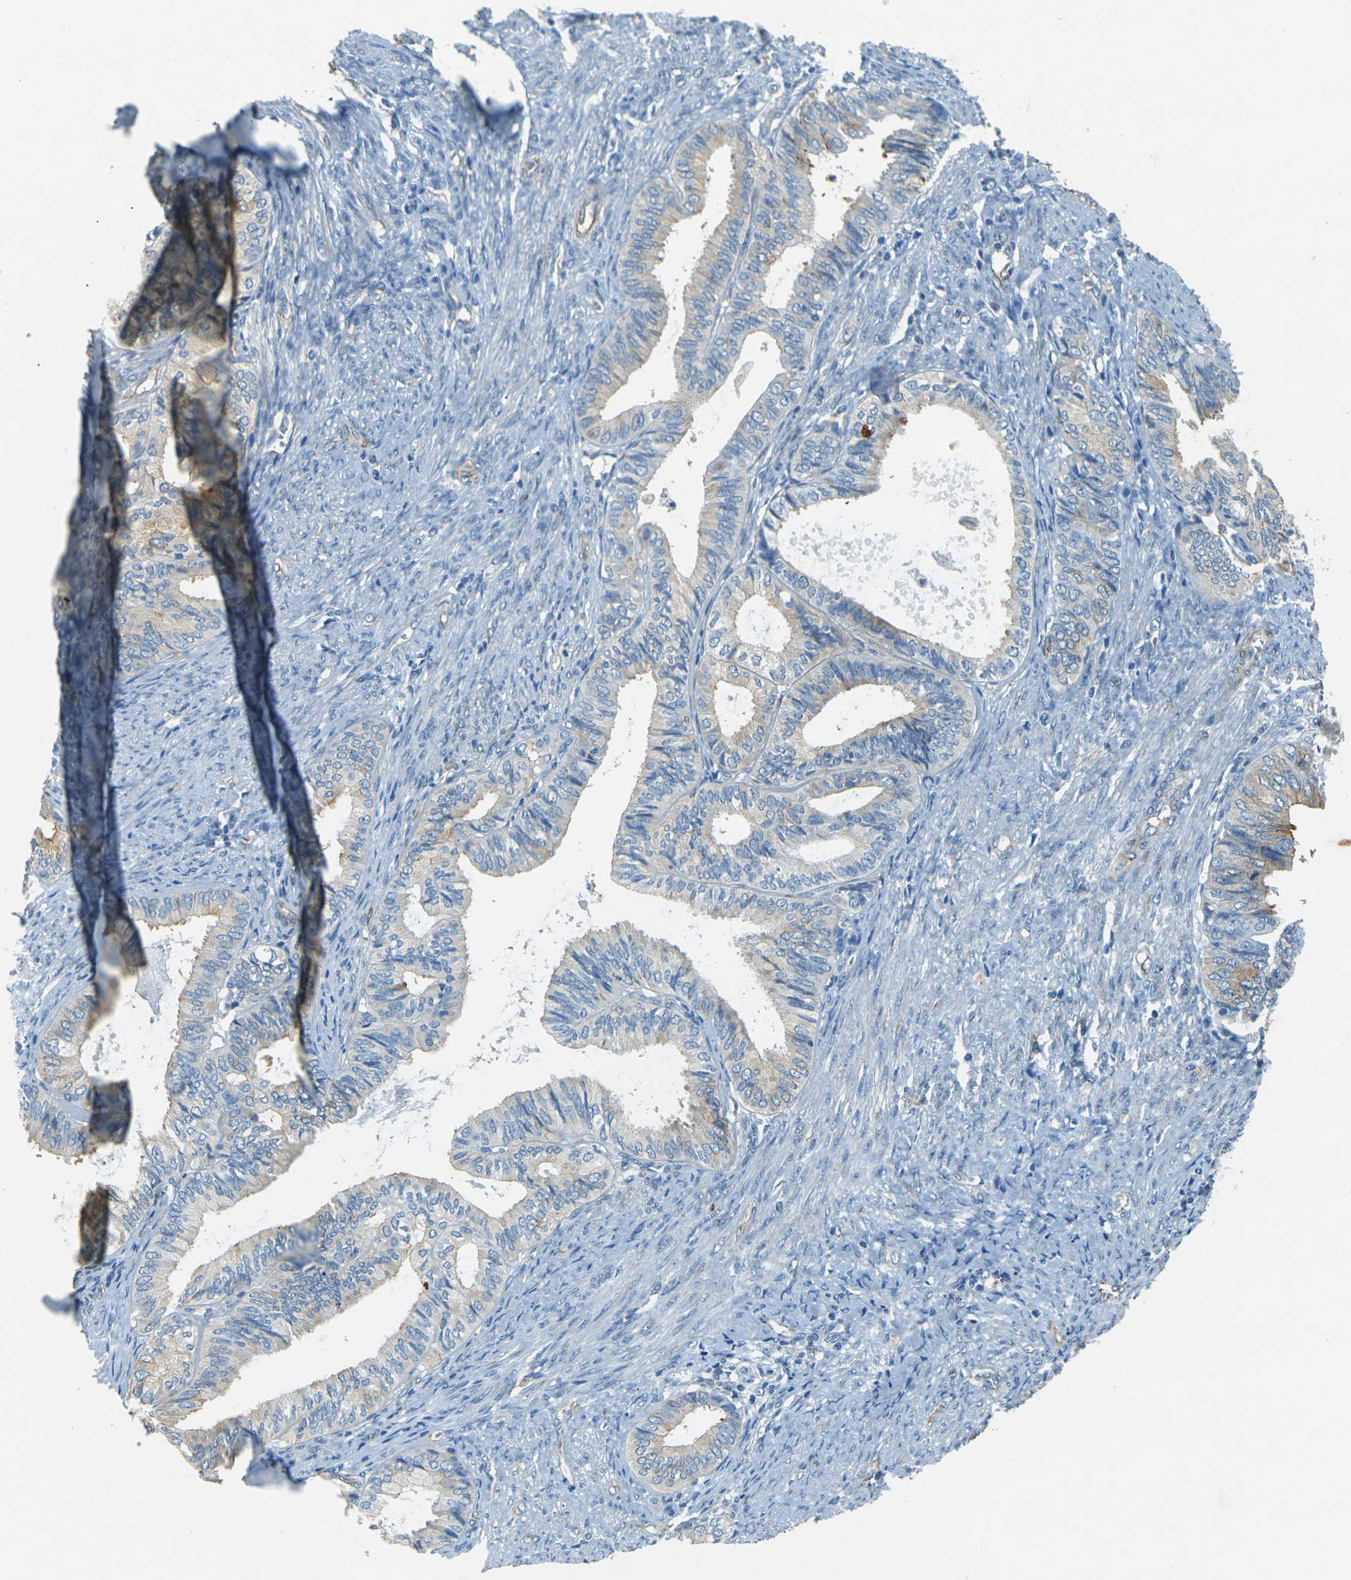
{"staining": {"intensity": "weak", "quantity": "<25%", "location": "cytoplasmic/membranous"}, "tissue": "endometrial cancer", "cell_type": "Tumor cells", "image_type": "cancer", "snomed": [{"axis": "morphology", "description": "Adenocarcinoma, NOS"}, {"axis": "topography", "description": "Endometrium"}], "caption": "Immunohistochemical staining of endometrial adenocarcinoma exhibits no significant expression in tumor cells.", "gene": "SORT1", "patient": {"sex": "female", "age": 86}}